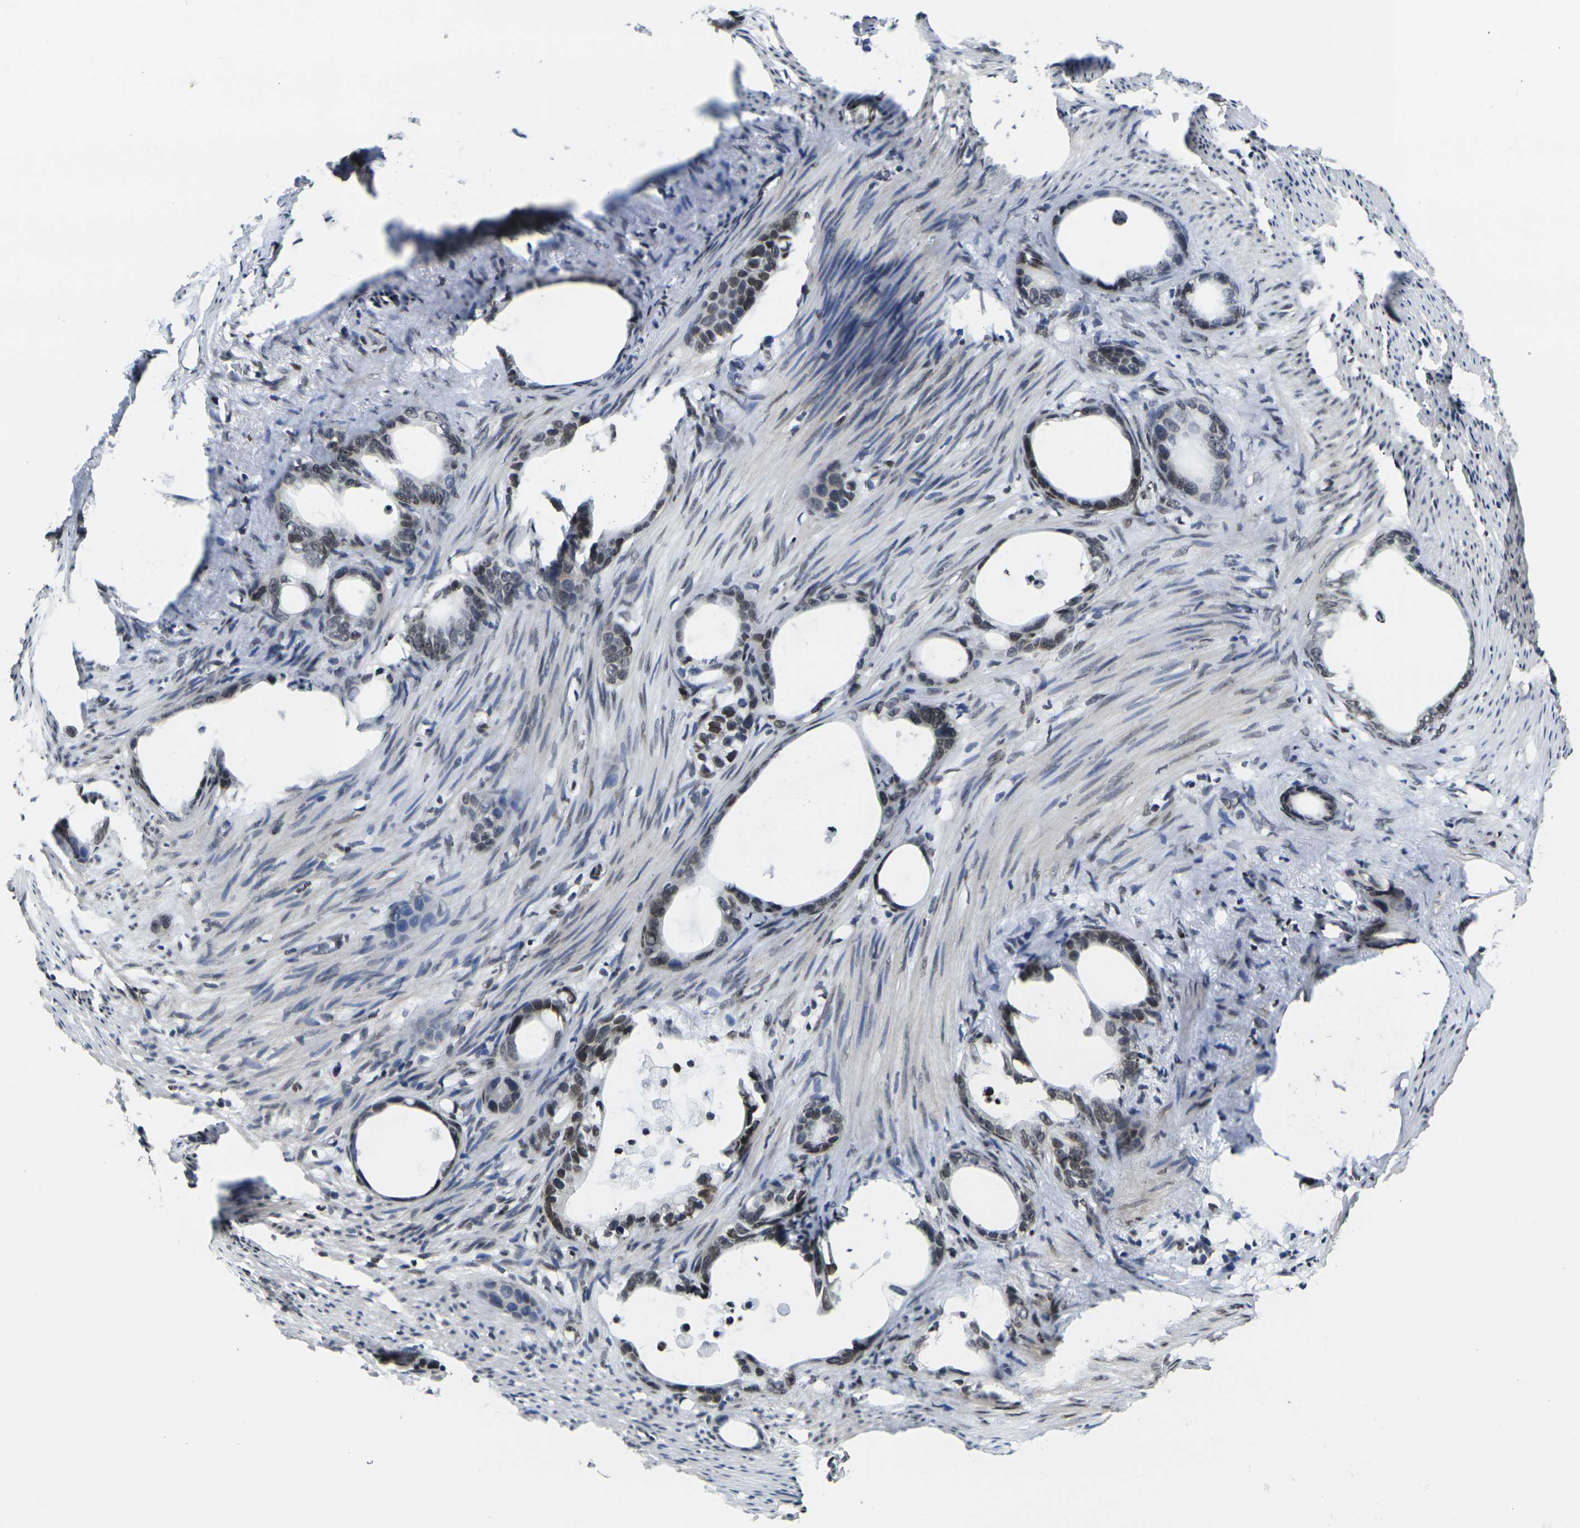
{"staining": {"intensity": "weak", "quantity": "25%-75%", "location": "nuclear"}, "tissue": "stomach cancer", "cell_type": "Tumor cells", "image_type": "cancer", "snomed": [{"axis": "morphology", "description": "Adenocarcinoma, NOS"}, {"axis": "topography", "description": "Stomach"}], "caption": "A low amount of weak nuclear staining is identified in about 25%-75% of tumor cells in stomach cancer (adenocarcinoma) tissue. The staining is performed using DAB brown chromogen to label protein expression. The nuclei are counter-stained blue using hematoxylin.", "gene": "H1-10", "patient": {"sex": "female", "age": 75}}